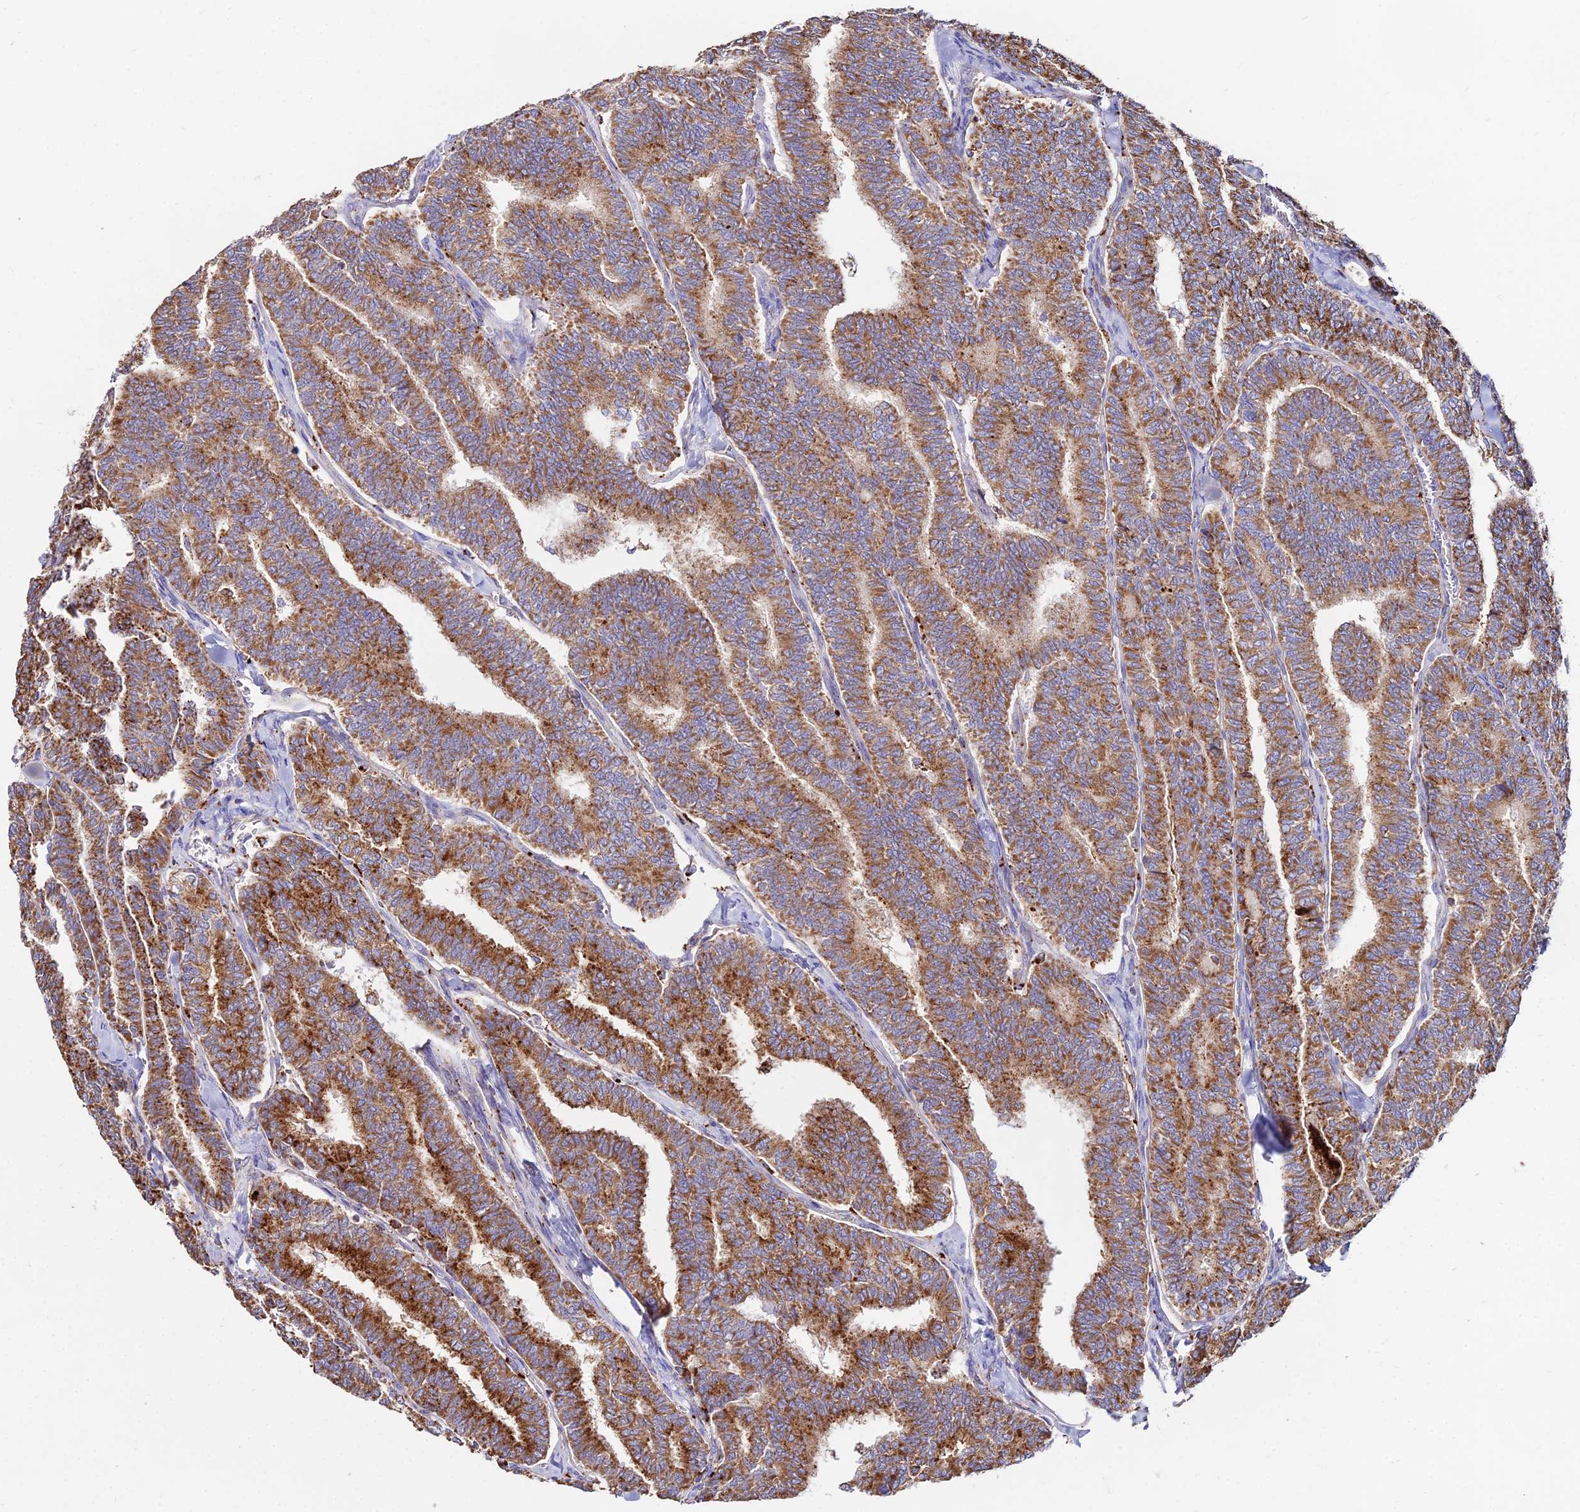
{"staining": {"intensity": "moderate", "quantity": ">75%", "location": "cytoplasmic/membranous"}, "tissue": "thyroid cancer", "cell_type": "Tumor cells", "image_type": "cancer", "snomed": [{"axis": "morphology", "description": "Papillary adenocarcinoma, NOS"}, {"axis": "topography", "description": "Thyroid gland"}], "caption": "A medium amount of moderate cytoplasmic/membranous expression is appreciated in approximately >75% of tumor cells in thyroid cancer (papillary adenocarcinoma) tissue. (DAB = brown stain, brightfield microscopy at high magnification).", "gene": "PNLIPRP3", "patient": {"sex": "female", "age": 35}}